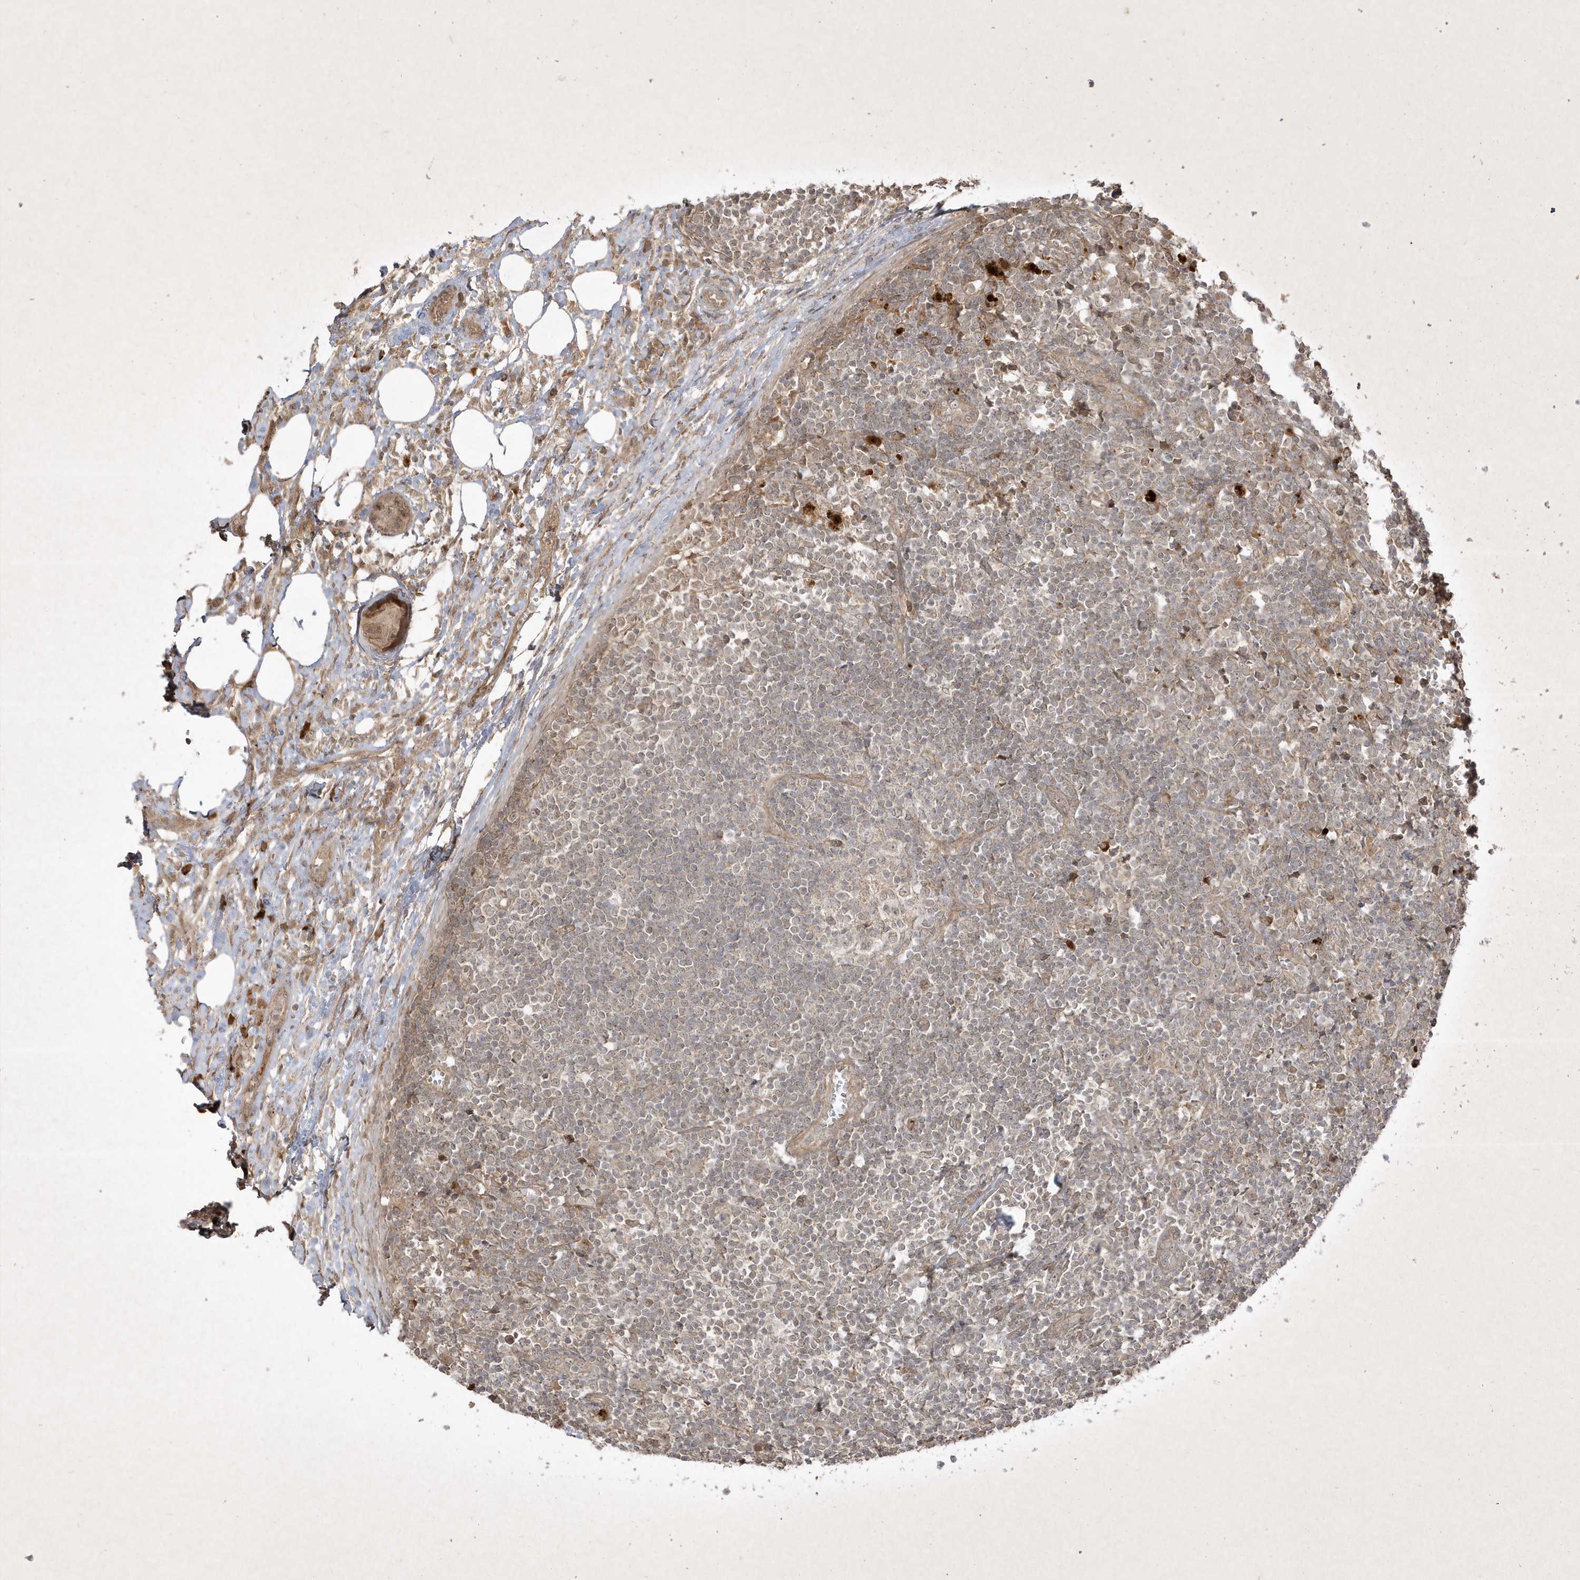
{"staining": {"intensity": "weak", "quantity": "25%-75%", "location": "cytoplasmic/membranous"}, "tissue": "lymph node", "cell_type": "Germinal center cells", "image_type": "normal", "snomed": [{"axis": "morphology", "description": "Normal tissue, NOS"}, {"axis": "morphology", "description": "Squamous cell carcinoma, metastatic, NOS"}, {"axis": "topography", "description": "Lymph node"}], "caption": "IHC of unremarkable human lymph node exhibits low levels of weak cytoplasmic/membranous positivity in approximately 25%-75% of germinal center cells. IHC stains the protein of interest in brown and the nuclei are stained blue.", "gene": "FAM83C", "patient": {"sex": "male", "age": 73}}